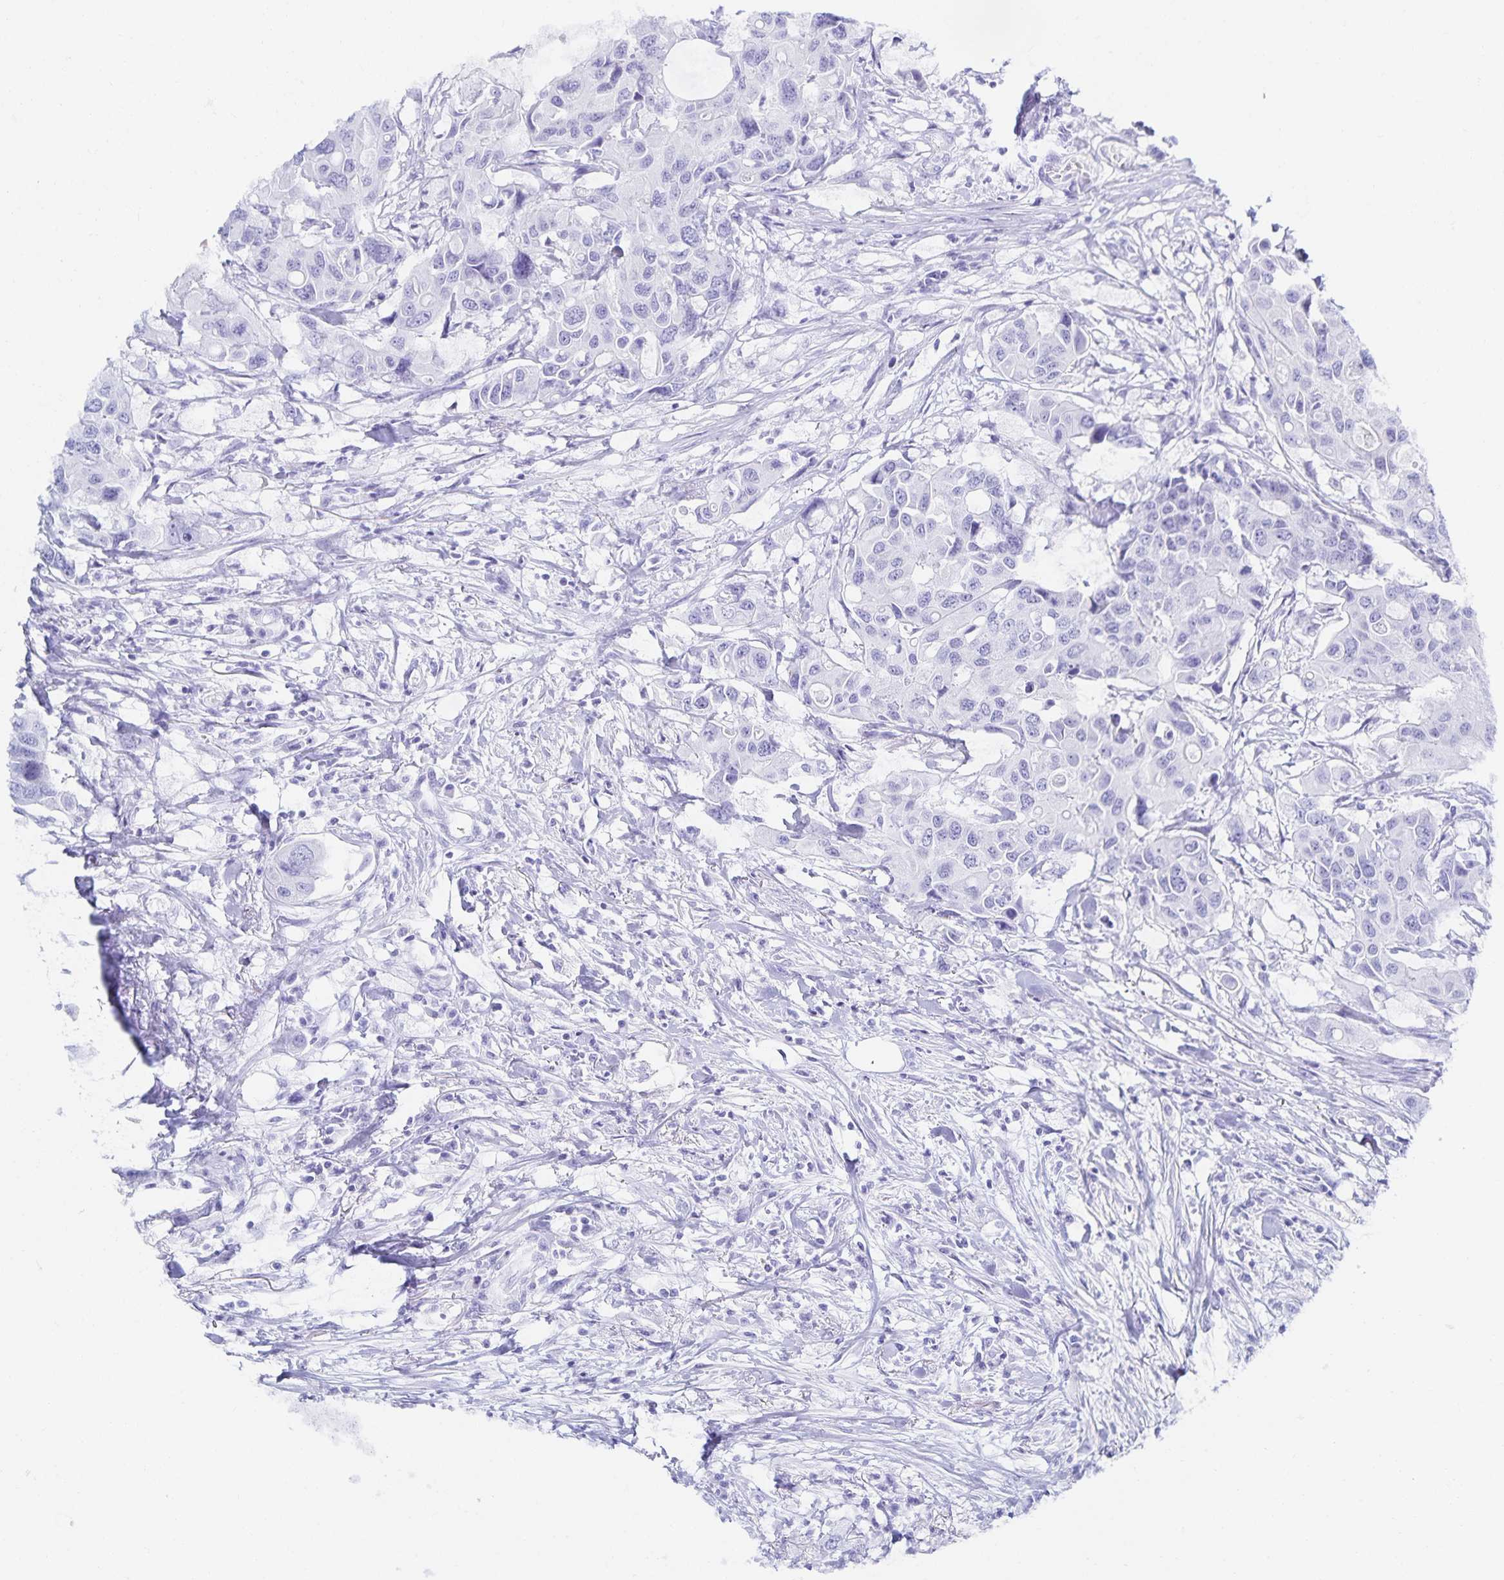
{"staining": {"intensity": "negative", "quantity": "none", "location": "none"}, "tissue": "colorectal cancer", "cell_type": "Tumor cells", "image_type": "cancer", "snomed": [{"axis": "morphology", "description": "Adenocarcinoma, NOS"}, {"axis": "topography", "description": "Colon"}], "caption": "An image of colorectal adenocarcinoma stained for a protein reveals no brown staining in tumor cells.", "gene": "SNTN", "patient": {"sex": "male", "age": 77}}